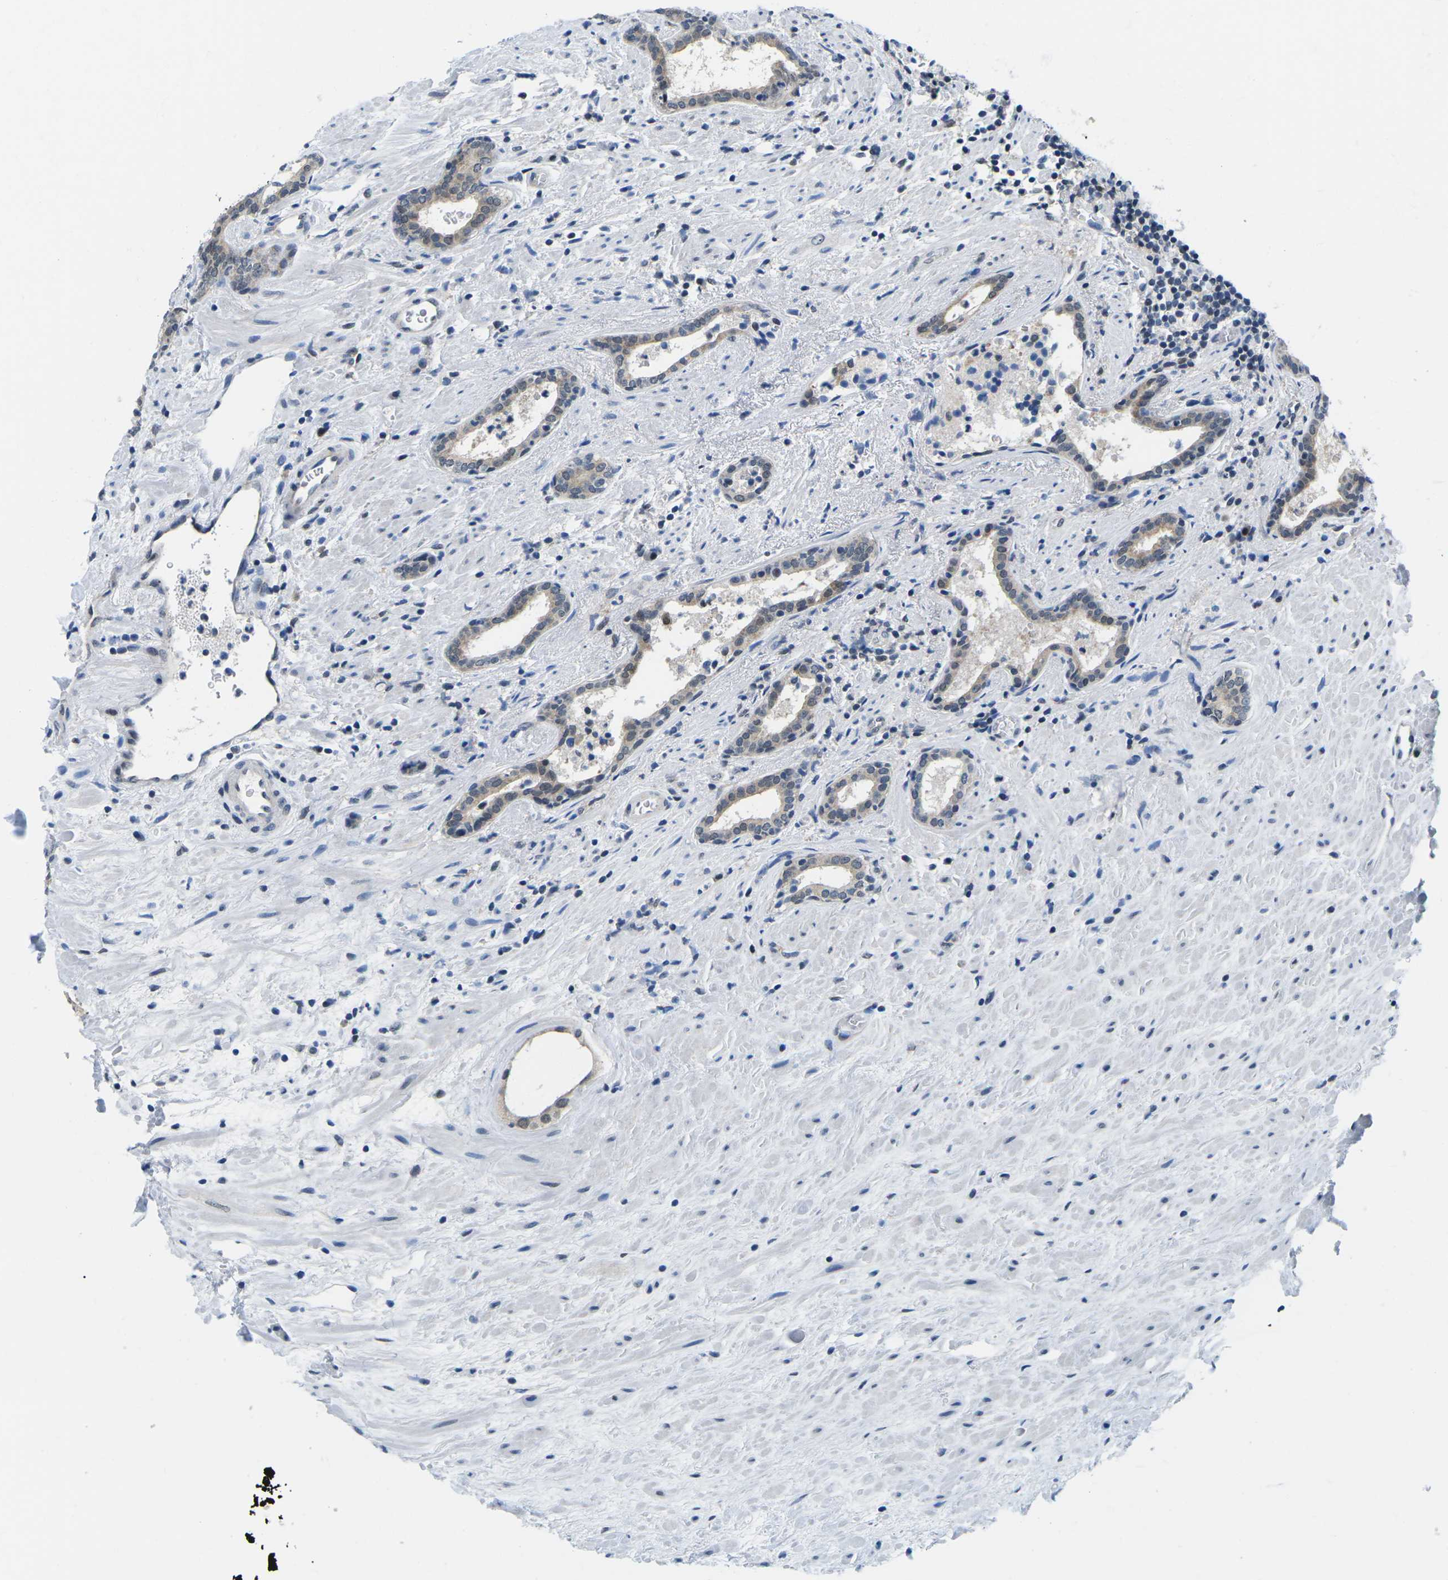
{"staining": {"intensity": "moderate", "quantity": "<25%", "location": "cytoplasmic/membranous,nuclear"}, "tissue": "prostate cancer", "cell_type": "Tumor cells", "image_type": "cancer", "snomed": [{"axis": "morphology", "description": "Adenocarcinoma, High grade"}, {"axis": "topography", "description": "Prostate"}], "caption": "The image reveals staining of high-grade adenocarcinoma (prostate), revealing moderate cytoplasmic/membranous and nuclear protein staining (brown color) within tumor cells.", "gene": "UBA7", "patient": {"sex": "male", "age": 71}}